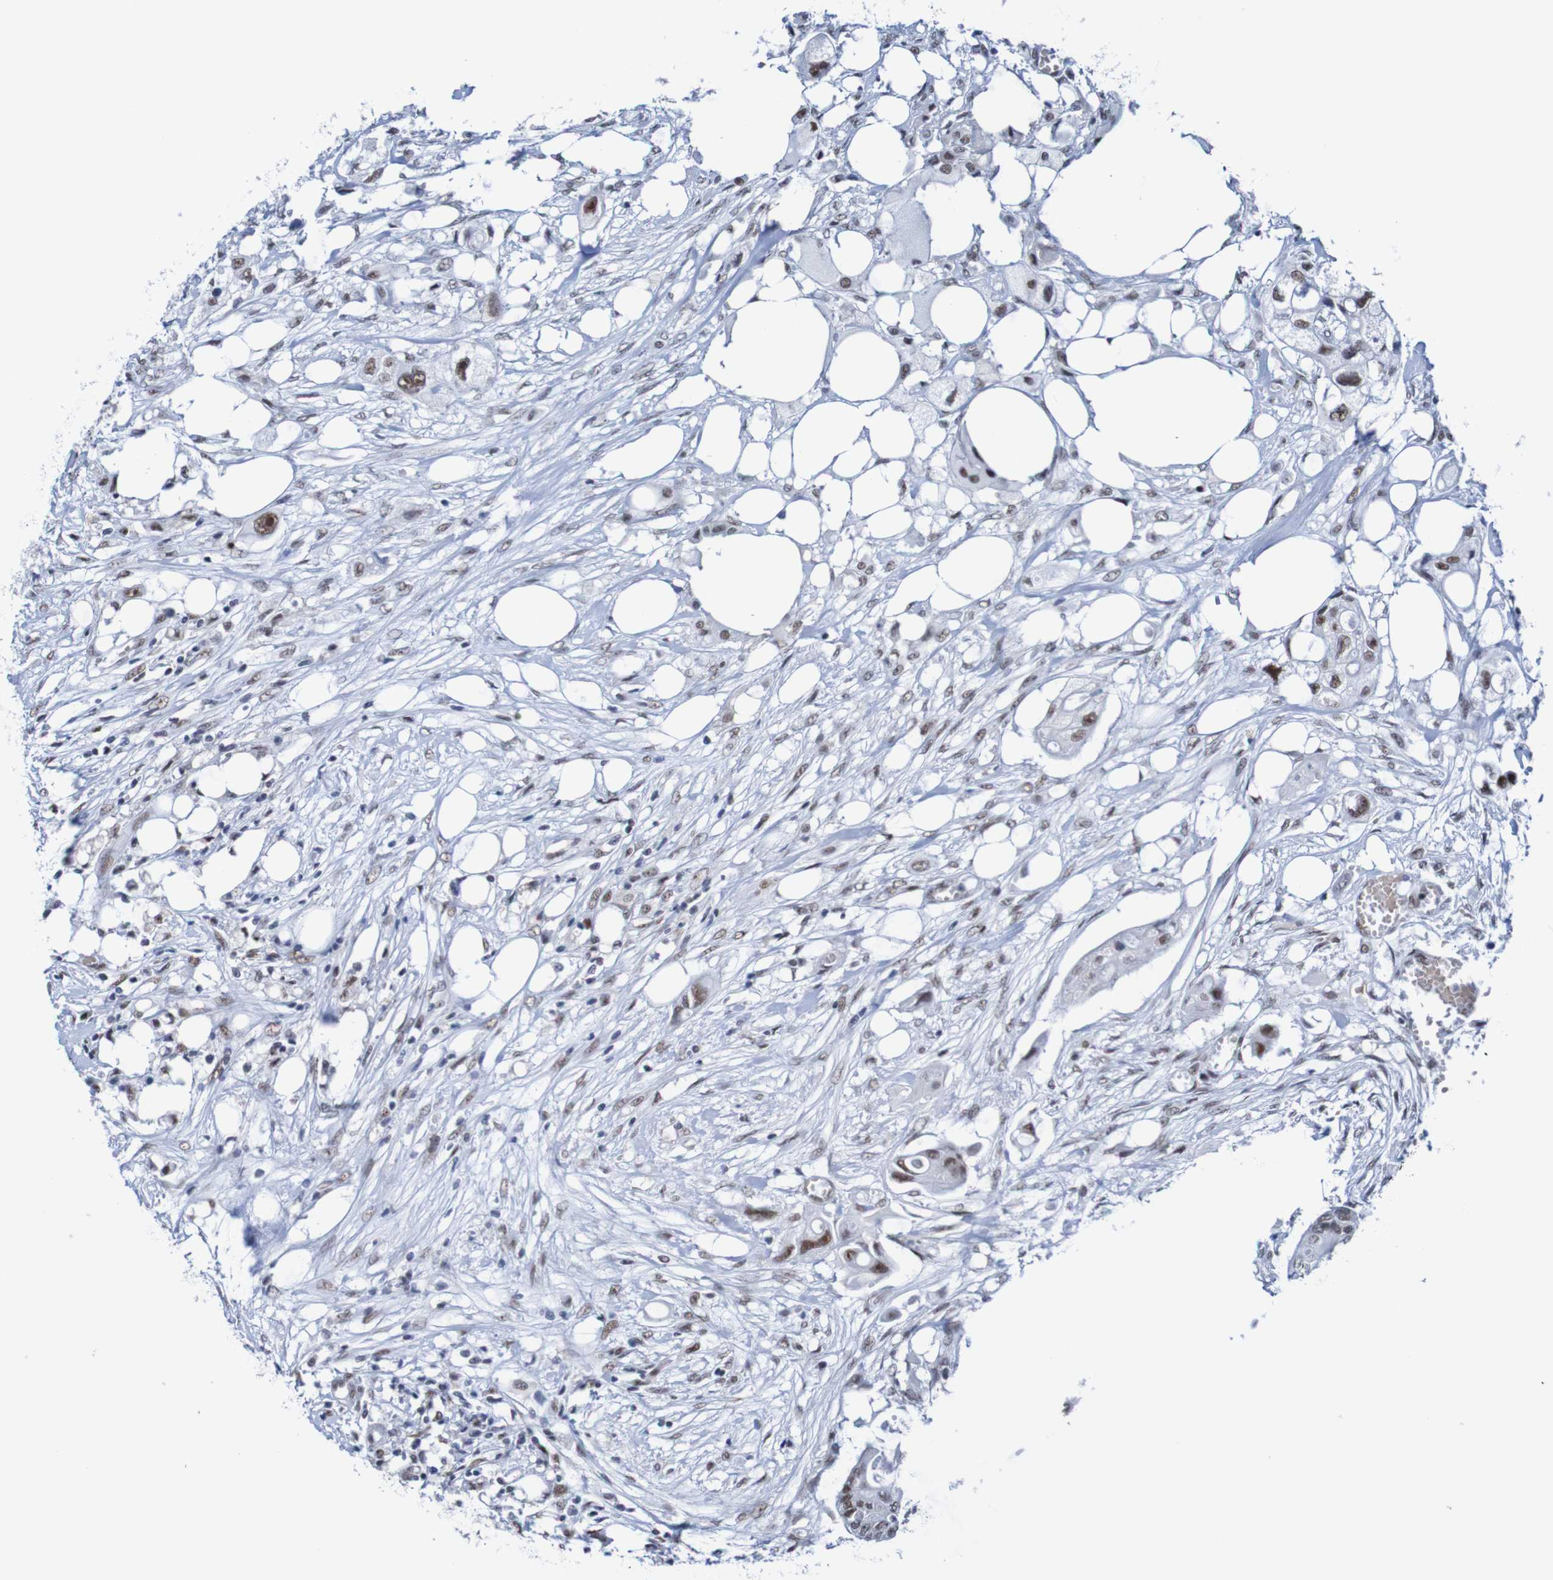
{"staining": {"intensity": "moderate", "quantity": "25%-75%", "location": "nuclear"}, "tissue": "colorectal cancer", "cell_type": "Tumor cells", "image_type": "cancer", "snomed": [{"axis": "morphology", "description": "Adenocarcinoma, NOS"}, {"axis": "topography", "description": "Colon"}], "caption": "This is a photomicrograph of immunohistochemistry (IHC) staining of colorectal adenocarcinoma, which shows moderate expression in the nuclear of tumor cells.", "gene": "CDC5L", "patient": {"sex": "female", "age": 57}}